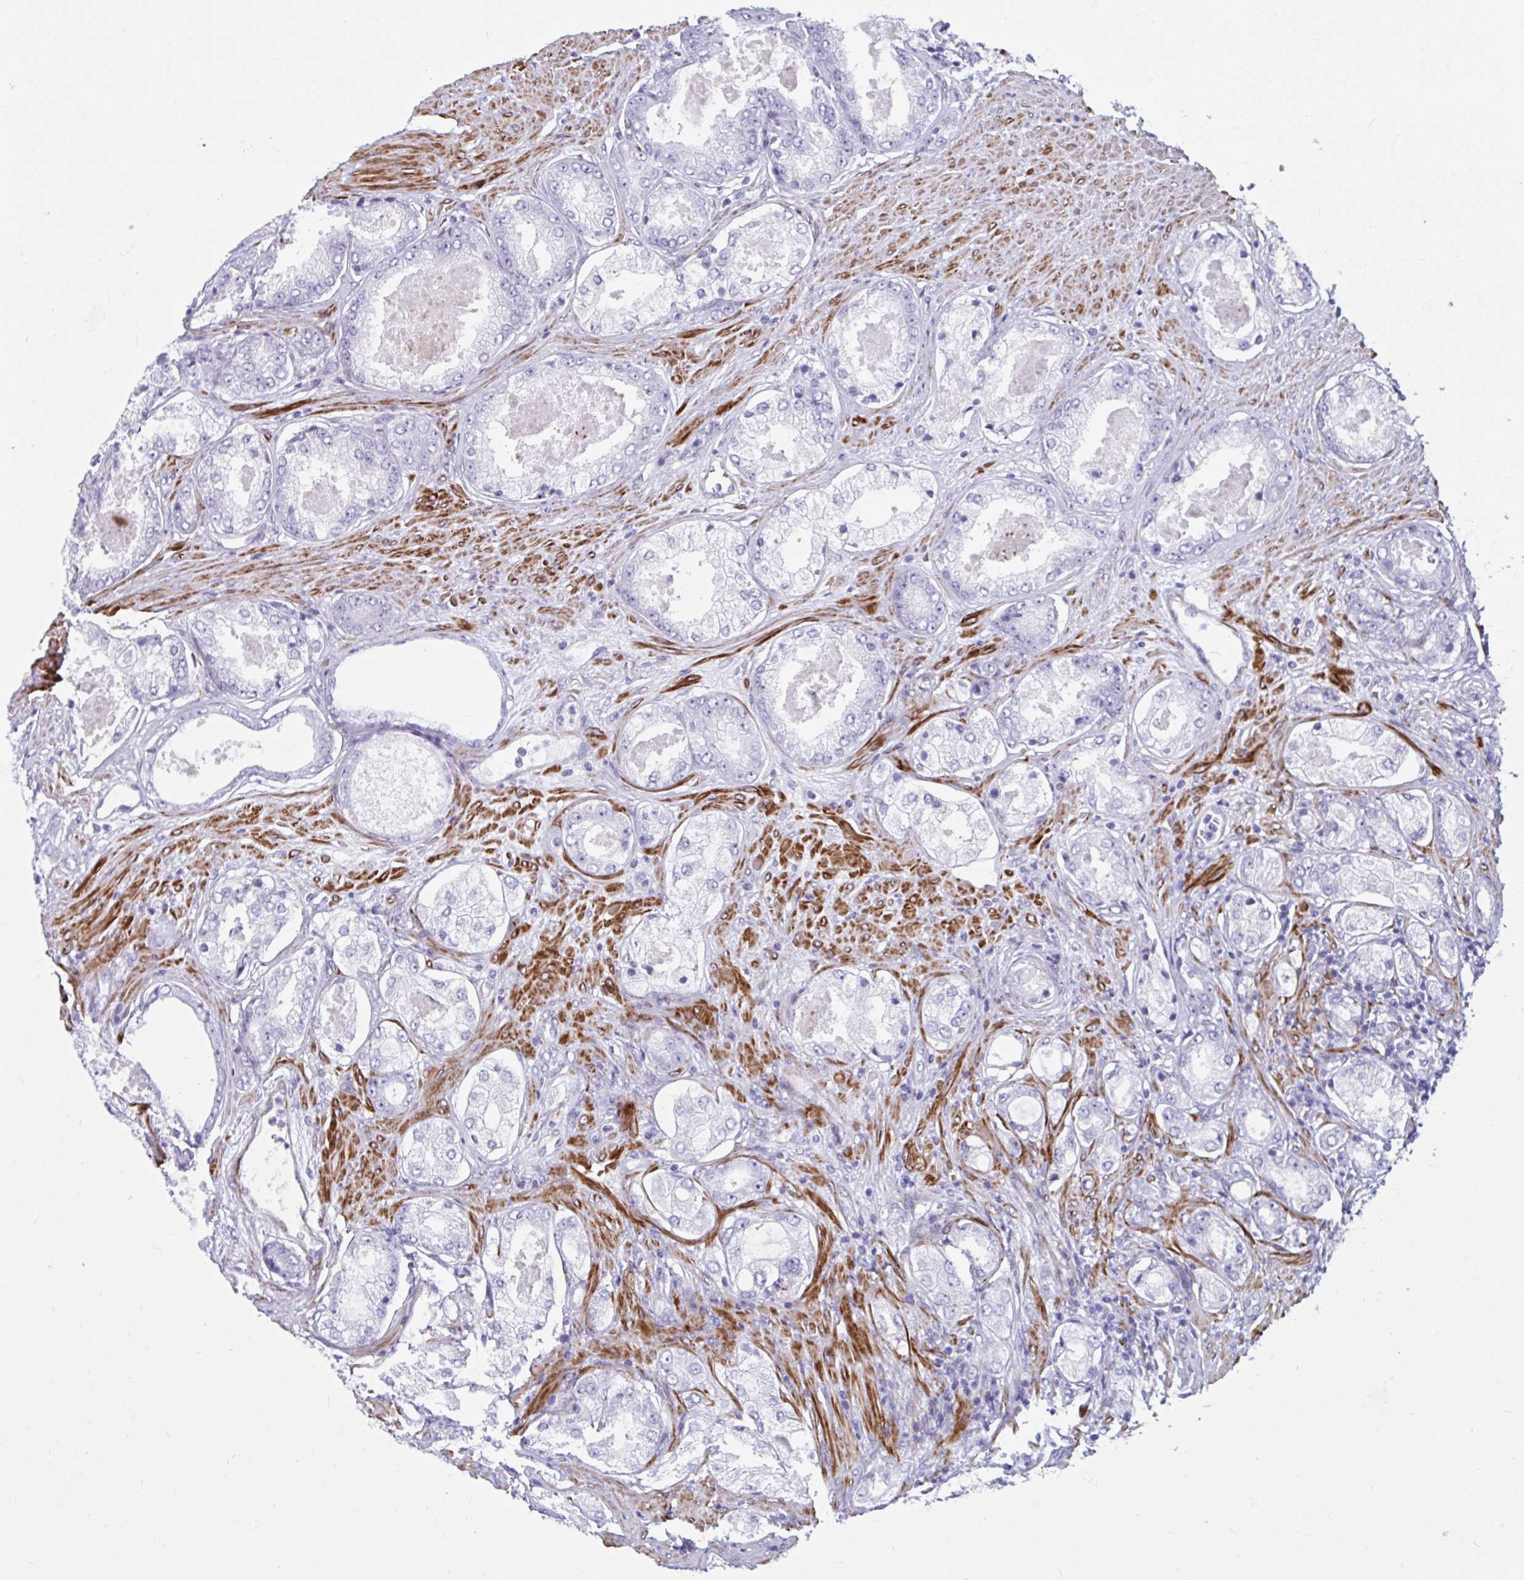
{"staining": {"intensity": "negative", "quantity": "none", "location": "none"}, "tissue": "prostate cancer", "cell_type": "Tumor cells", "image_type": "cancer", "snomed": [{"axis": "morphology", "description": "Adenocarcinoma, Low grade"}, {"axis": "topography", "description": "Prostate"}], "caption": "Immunohistochemistry (IHC) image of human prostate low-grade adenocarcinoma stained for a protein (brown), which exhibits no expression in tumor cells.", "gene": "GRXCR2", "patient": {"sex": "male", "age": 68}}